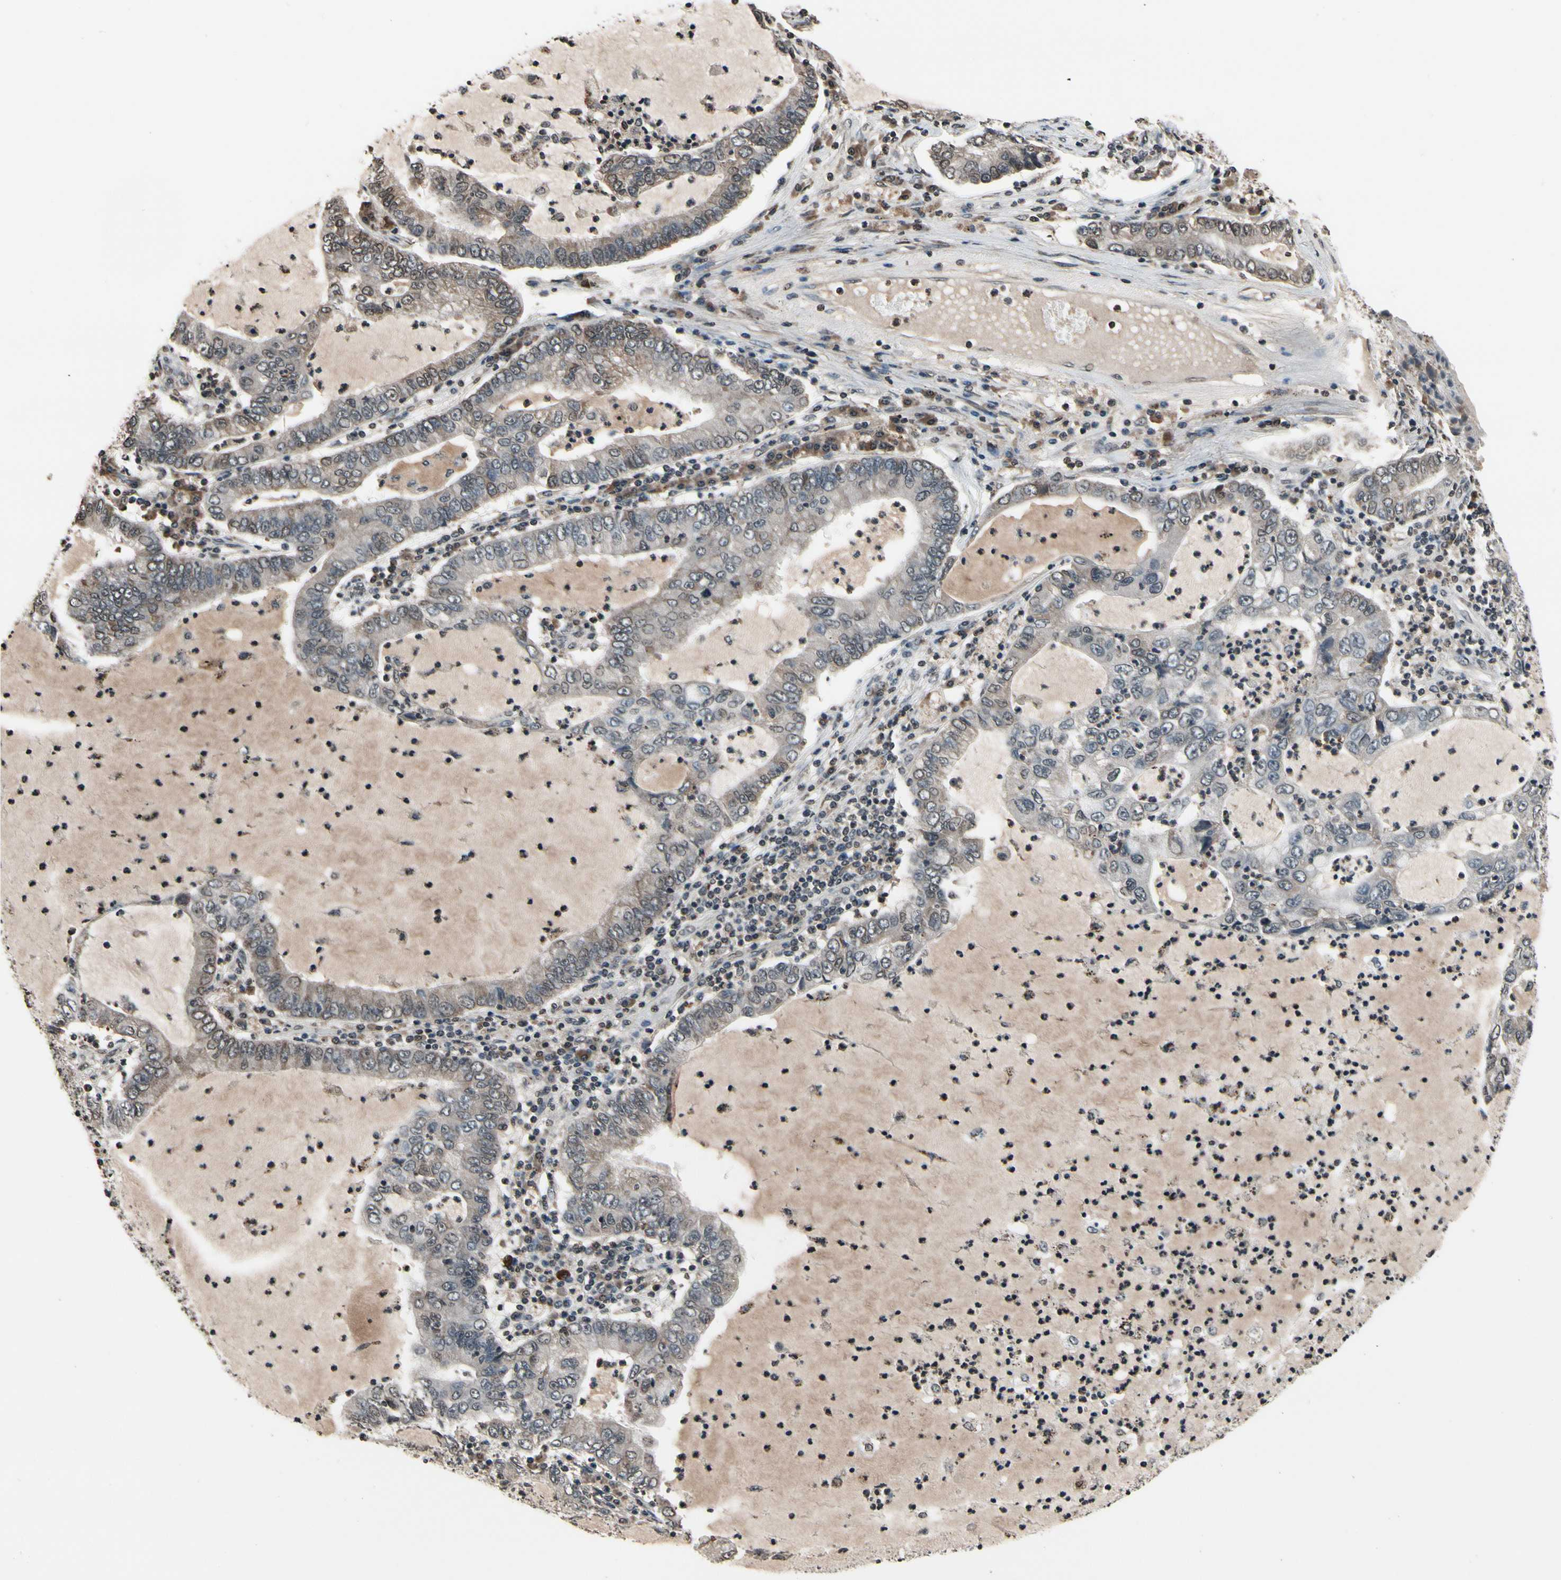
{"staining": {"intensity": "negative", "quantity": "none", "location": "none"}, "tissue": "lung cancer", "cell_type": "Tumor cells", "image_type": "cancer", "snomed": [{"axis": "morphology", "description": "Adenocarcinoma, NOS"}, {"axis": "topography", "description": "Lung"}], "caption": "Lung cancer was stained to show a protein in brown. There is no significant positivity in tumor cells.", "gene": "HIPK2", "patient": {"sex": "female", "age": 51}}